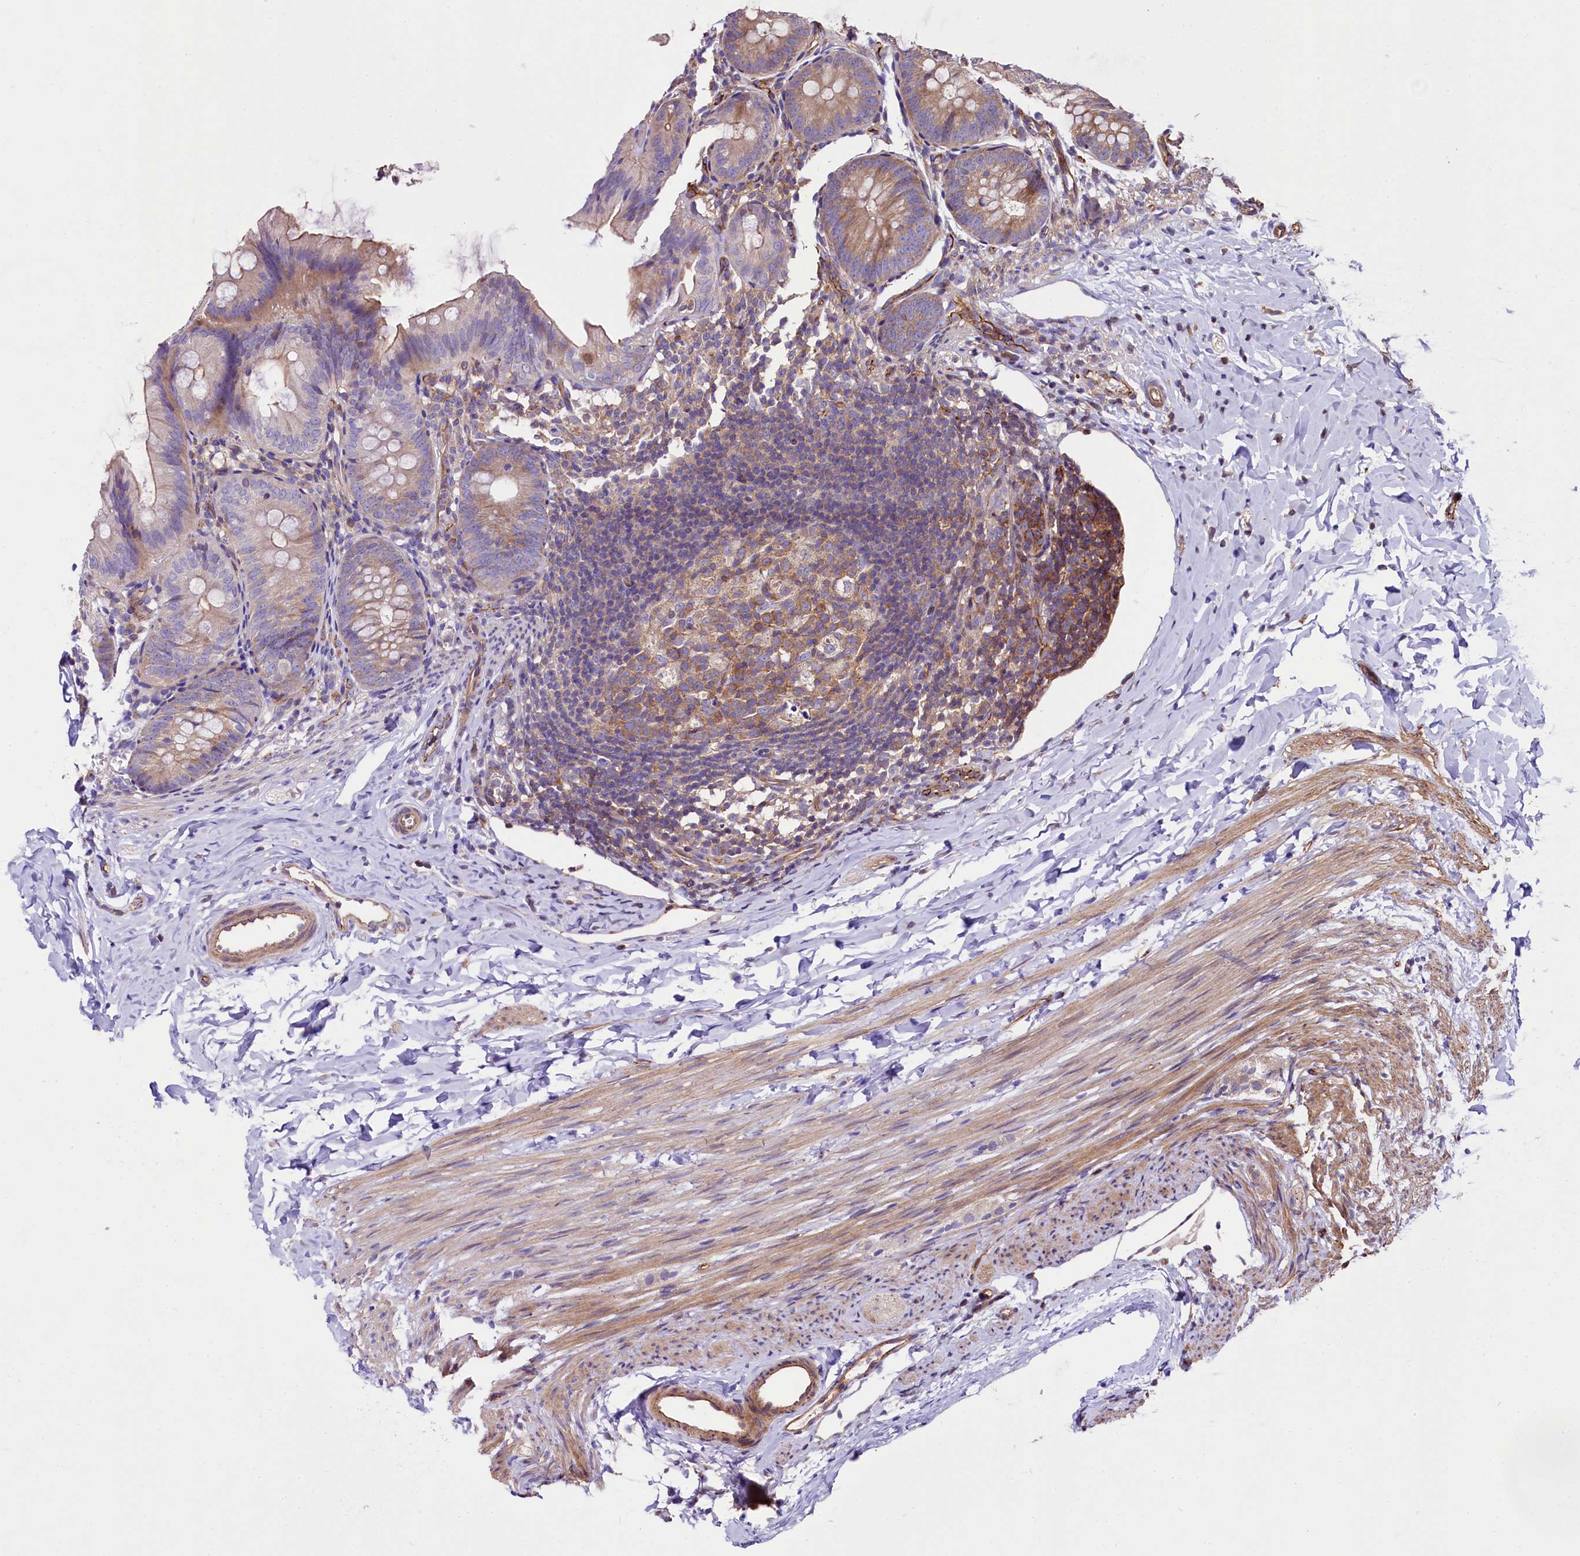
{"staining": {"intensity": "moderate", "quantity": "25%-75%", "location": "cytoplasmic/membranous"}, "tissue": "appendix", "cell_type": "Glandular cells", "image_type": "normal", "snomed": [{"axis": "morphology", "description": "Normal tissue, NOS"}, {"axis": "topography", "description": "Appendix"}], "caption": "The immunohistochemical stain labels moderate cytoplasmic/membranous staining in glandular cells of unremarkable appendix. (DAB (3,3'-diaminobenzidine) IHC with brightfield microscopy, high magnification).", "gene": "KLHDC4", "patient": {"sex": "male", "age": 1}}